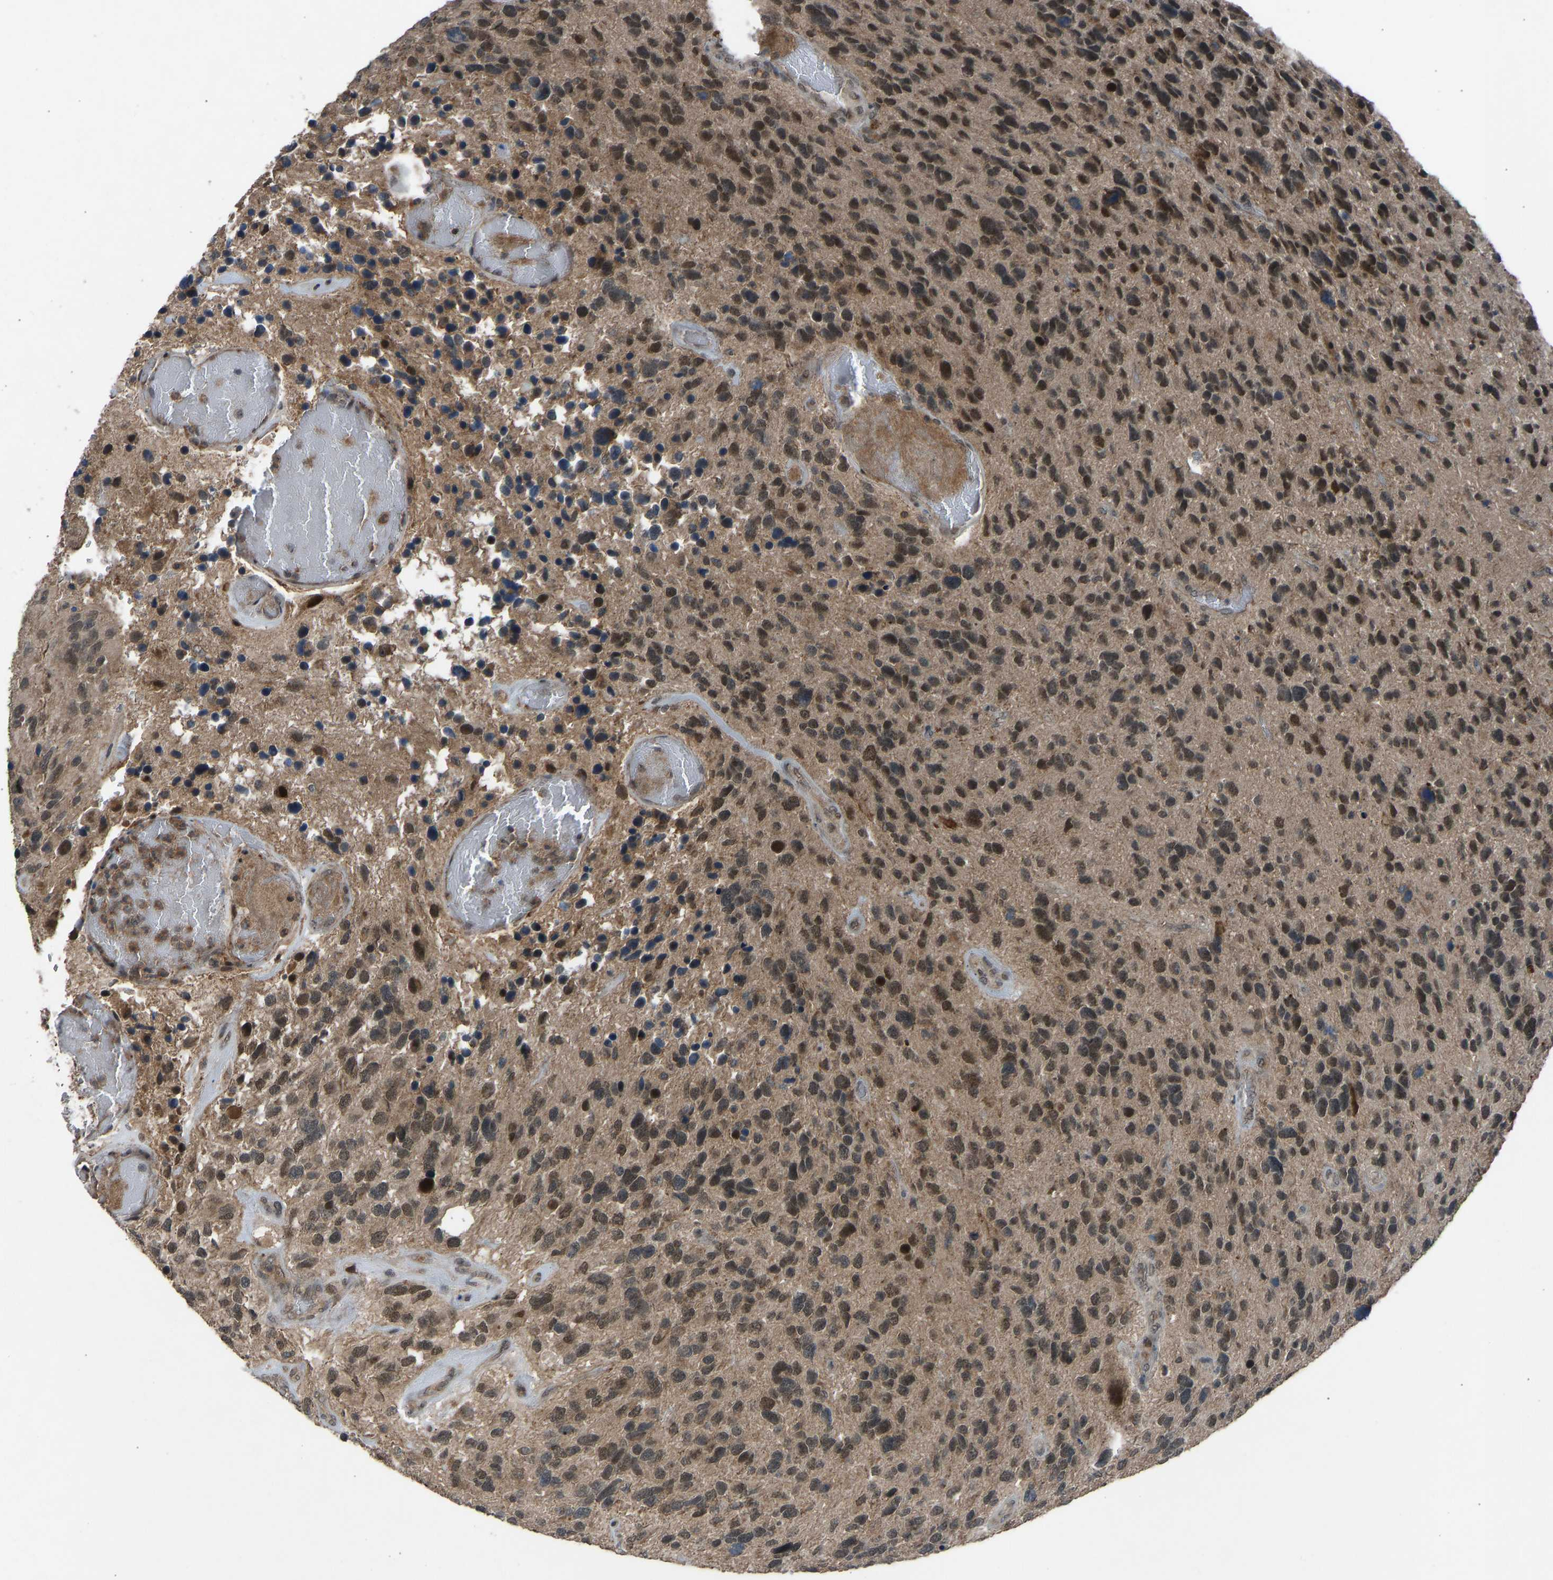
{"staining": {"intensity": "moderate", "quantity": ">75%", "location": "cytoplasmic/membranous,nuclear"}, "tissue": "glioma", "cell_type": "Tumor cells", "image_type": "cancer", "snomed": [{"axis": "morphology", "description": "Glioma, malignant, High grade"}, {"axis": "topography", "description": "Brain"}], "caption": "Immunohistochemistry (IHC) image of neoplastic tissue: human high-grade glioma (malignant) stained using immunohistochemistry (IHC) displays medium levels of moderate protein expression localized specifically in the cytoplasmic/membranous and nuclear of tumor cells, appearing as a cytoplasmic/membranous and nuclear brown color.", "gene": "SLC43A1", "patient": {"sex": "female", "age": 58}}